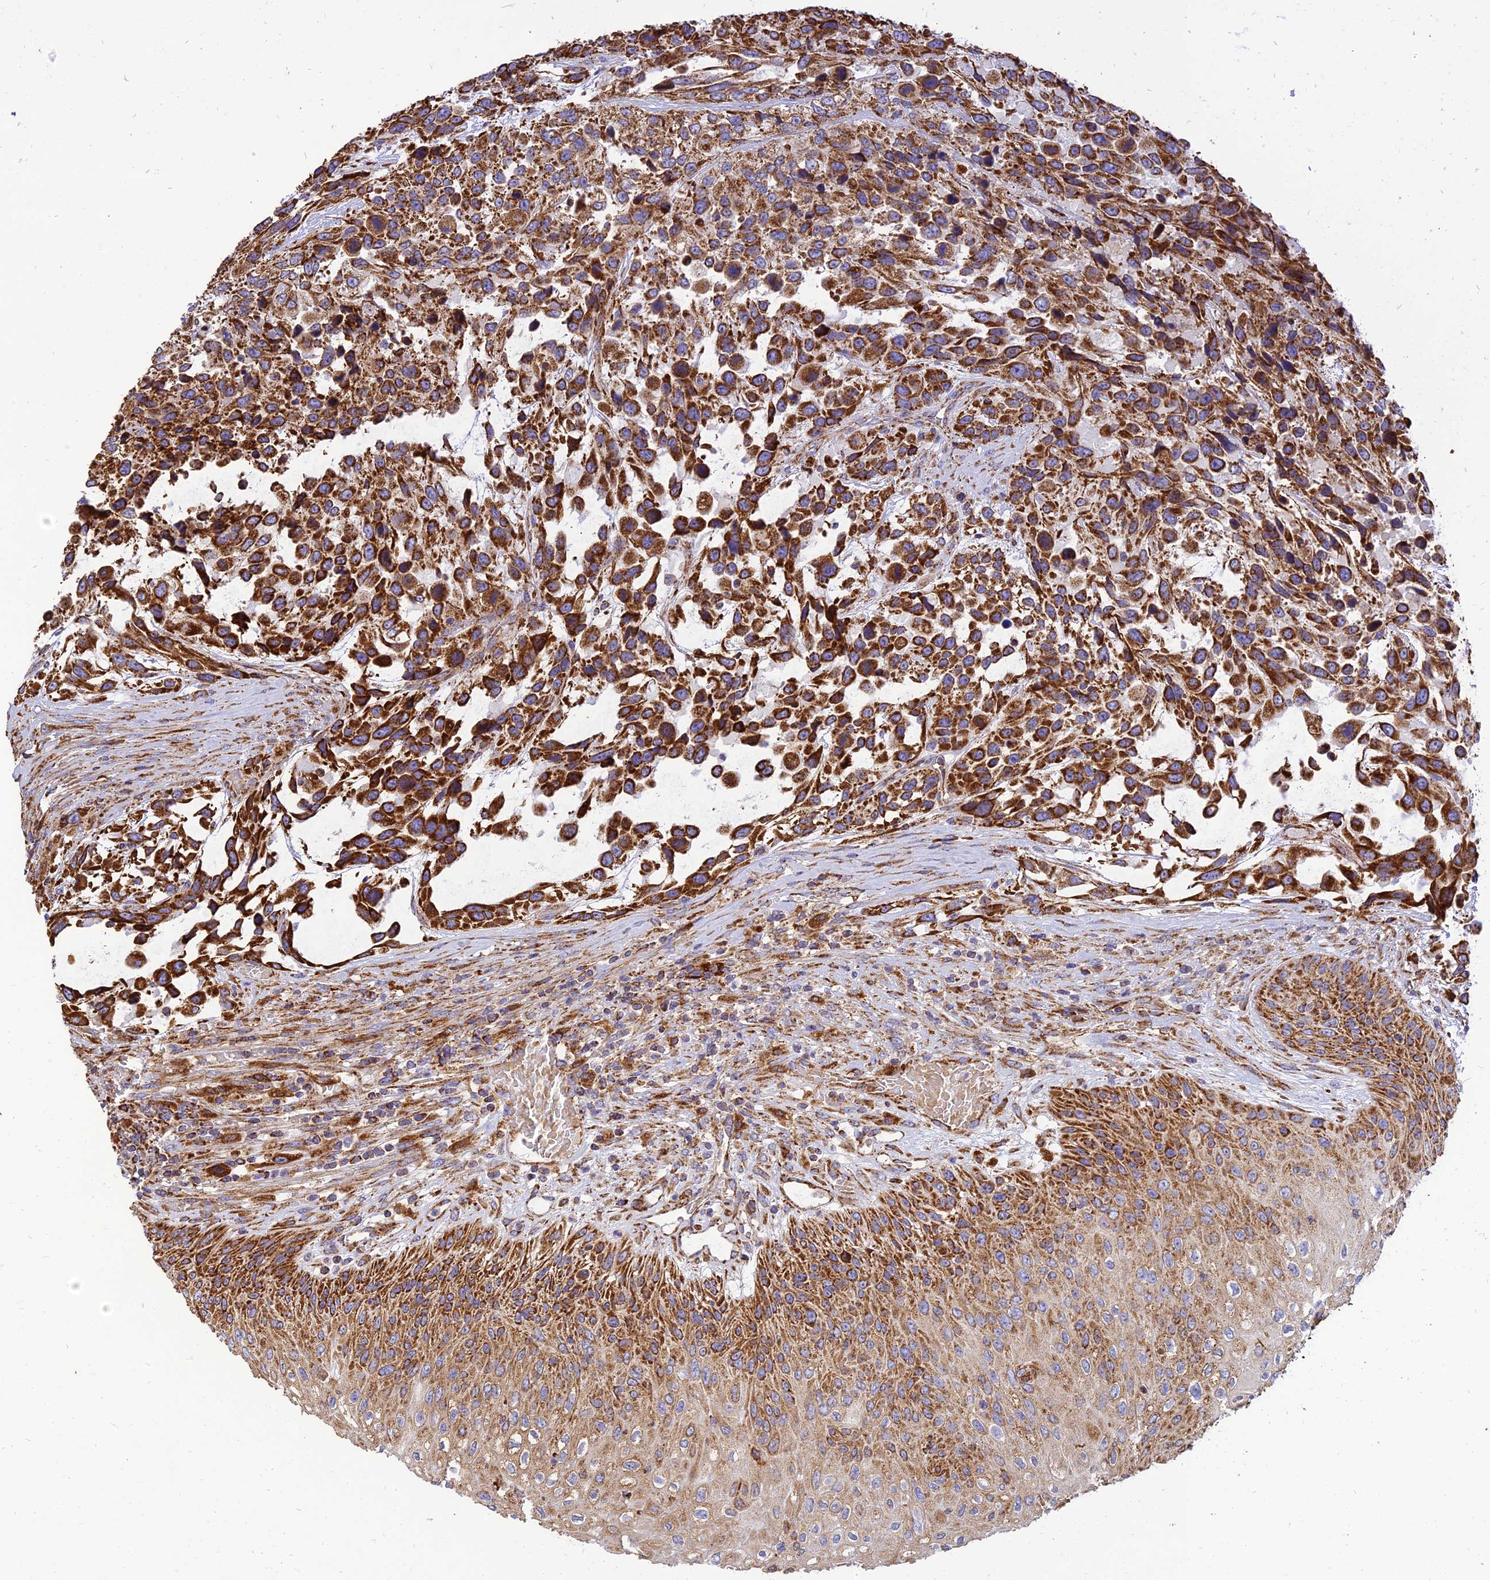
{"staining": {"intensity": "strong", "quantity": ">75%", "location": "cytoplasmic/membranous"}, "tissue": "urothelial cancer", "cell_type": "Tumor cells", "image_type": "cancer", "snomed": [{"axis": "morphology", "description": "Urothelial carcinoma, High grade"}, {"axis": "topography", "description": "Urinary bladder"}], "caption": "Protein analysis of urothelial cancer tissue shows strong cytoplasmic/membranous positivity in approximately >75% of tumor cells. (Brightfield microscopy of DAB IHC at high magnification).", "gene": "THUMPD2", "patient": {"sex": "female", "age": 70}}